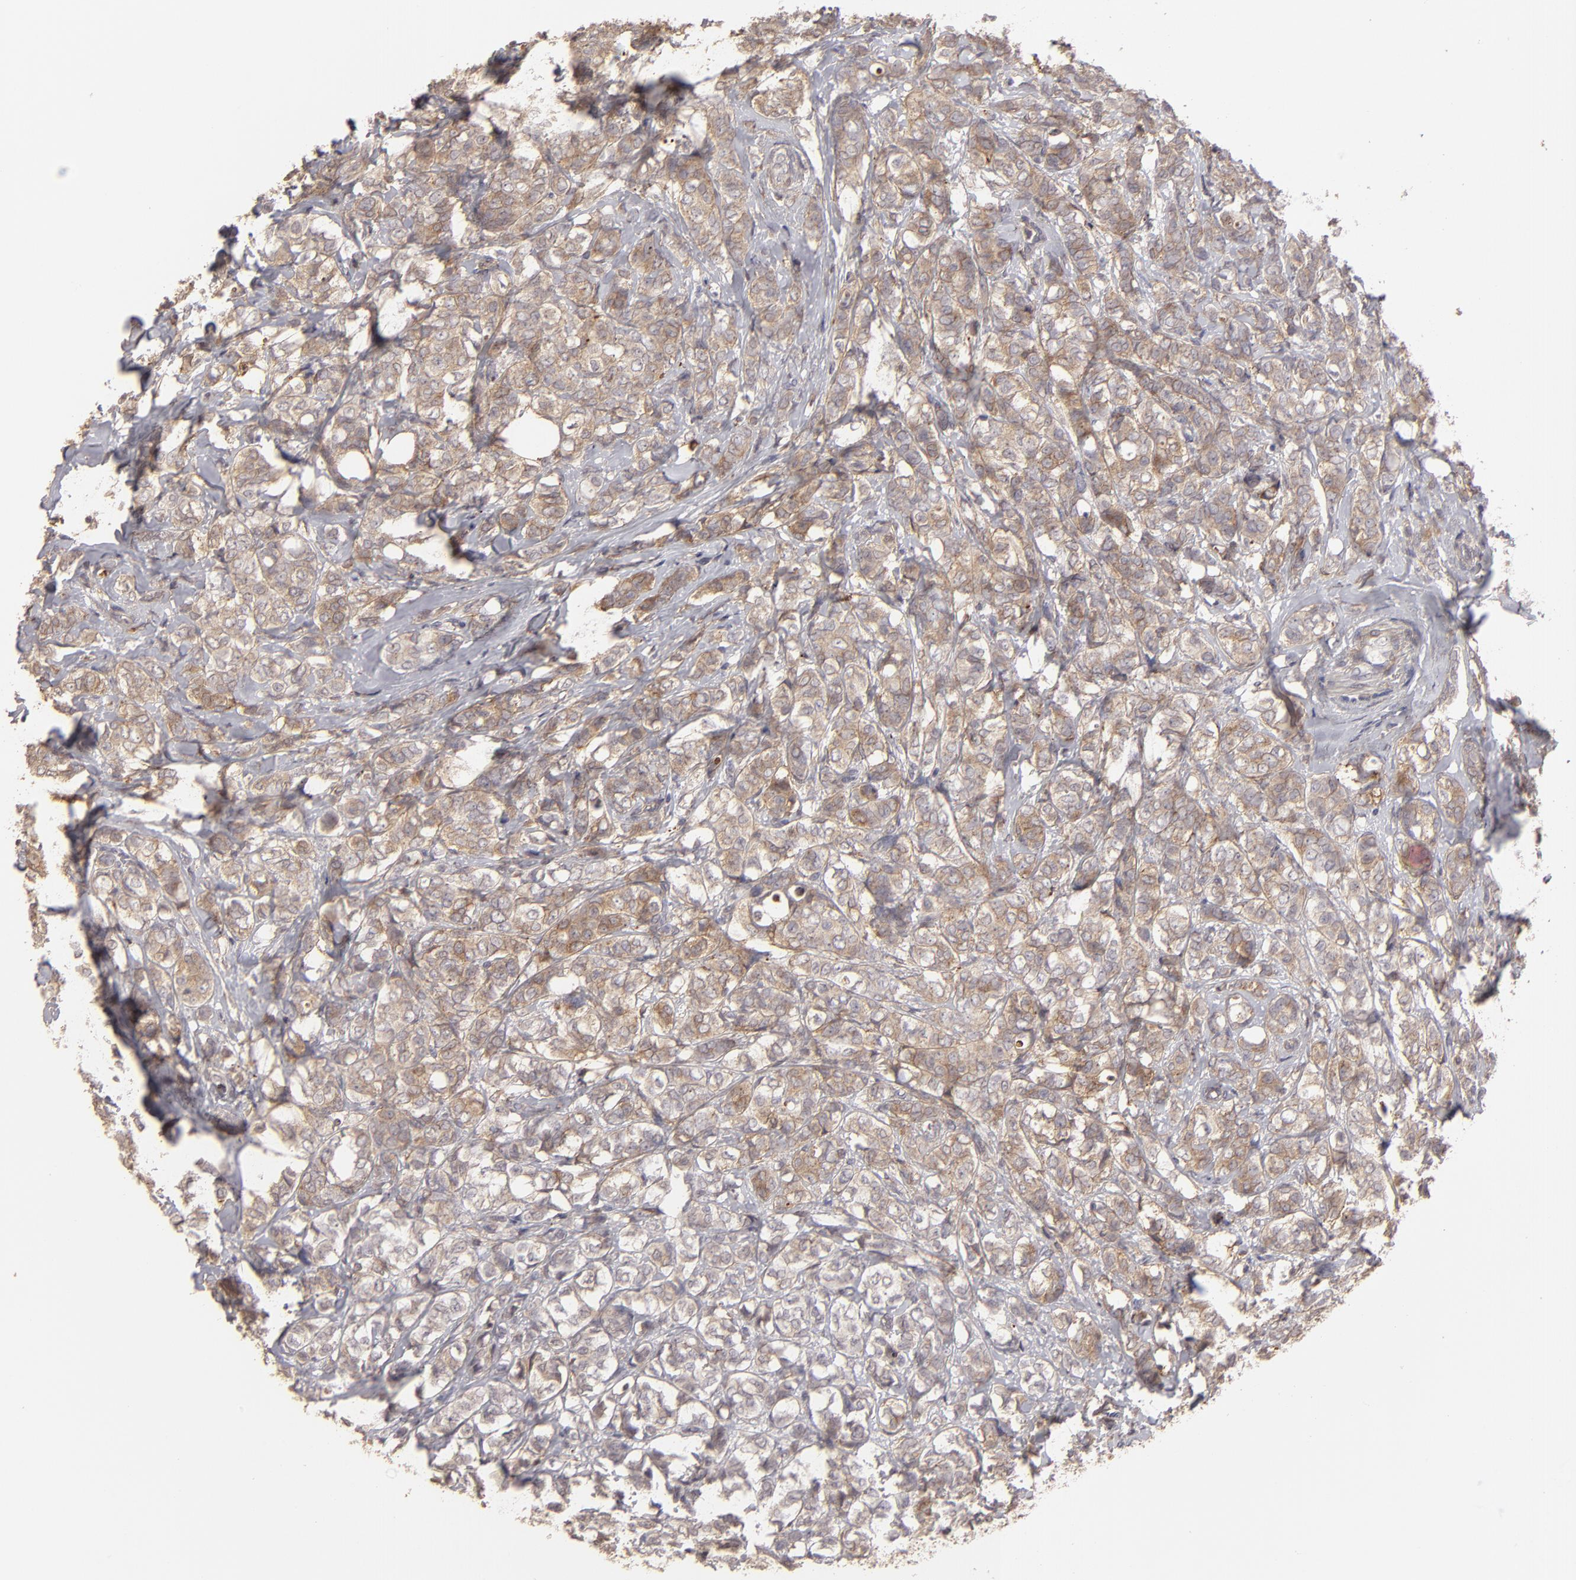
{"staining": {"intensity": "moderate", "quantity": "25%-75%", "location": "cytoplasmic/membranous"}, "tissue": "breast cancer", "cell_type": "Tumor cells", "image_type": "cancer", "snomed": [{"axis": "morphology", "description": "Lobular carcinoma"}, {"axis": "topography", "description": "Breast"}], "caption": "Immunohistochemical staining of lobular carcinoma (breast) demonstrates moderate cytoplasmic/membranous protein staining in approximately 25%-75% of tumor cells.", "gene": "ITGB5", "patient": {"sex": "female", "age": 60}}